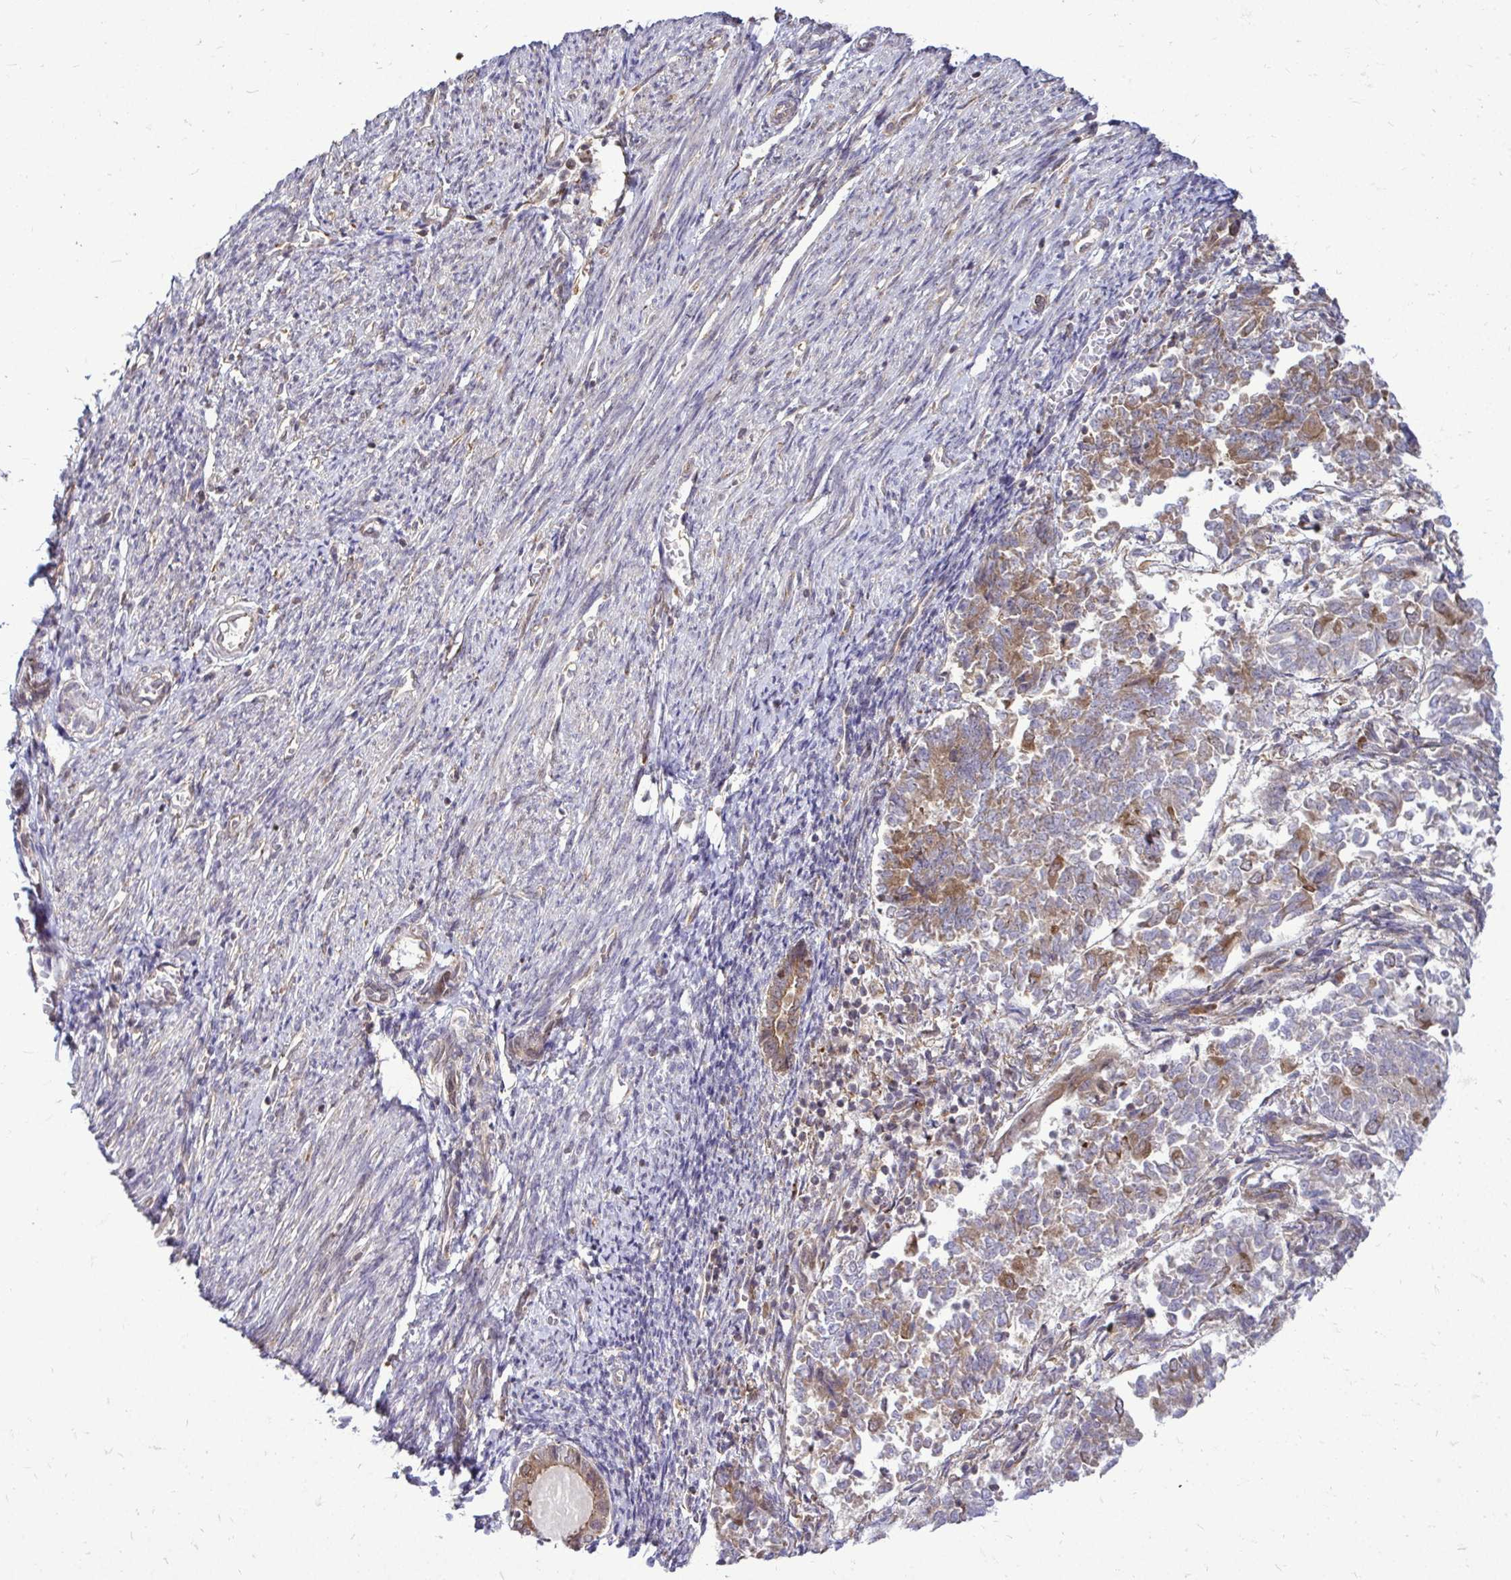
{"staining": {"intensity": "moderate", "quantity": "<25%", "location": "cytoplasmic/membranous"}, "tissue": "endometrial cancer", "cell_type": "Tumor cells", "image_type": "cancer", "snomed": [{"axis": "morphology", "description": "Adenocarcinoma, NOS"}, {"axis": "topography", "description": "Endometrium"}], "caption": "Brown immunohistochemical staining in adenocarcinoma (endometrial) reveals moderate cytoplasmic/membranous positivity in about <25% of tumor cells. (Brightfield microscopy of DAB IHC at high magnification).", "gene": "FMR1", "patient": {"sex": "female", "age": 65}}